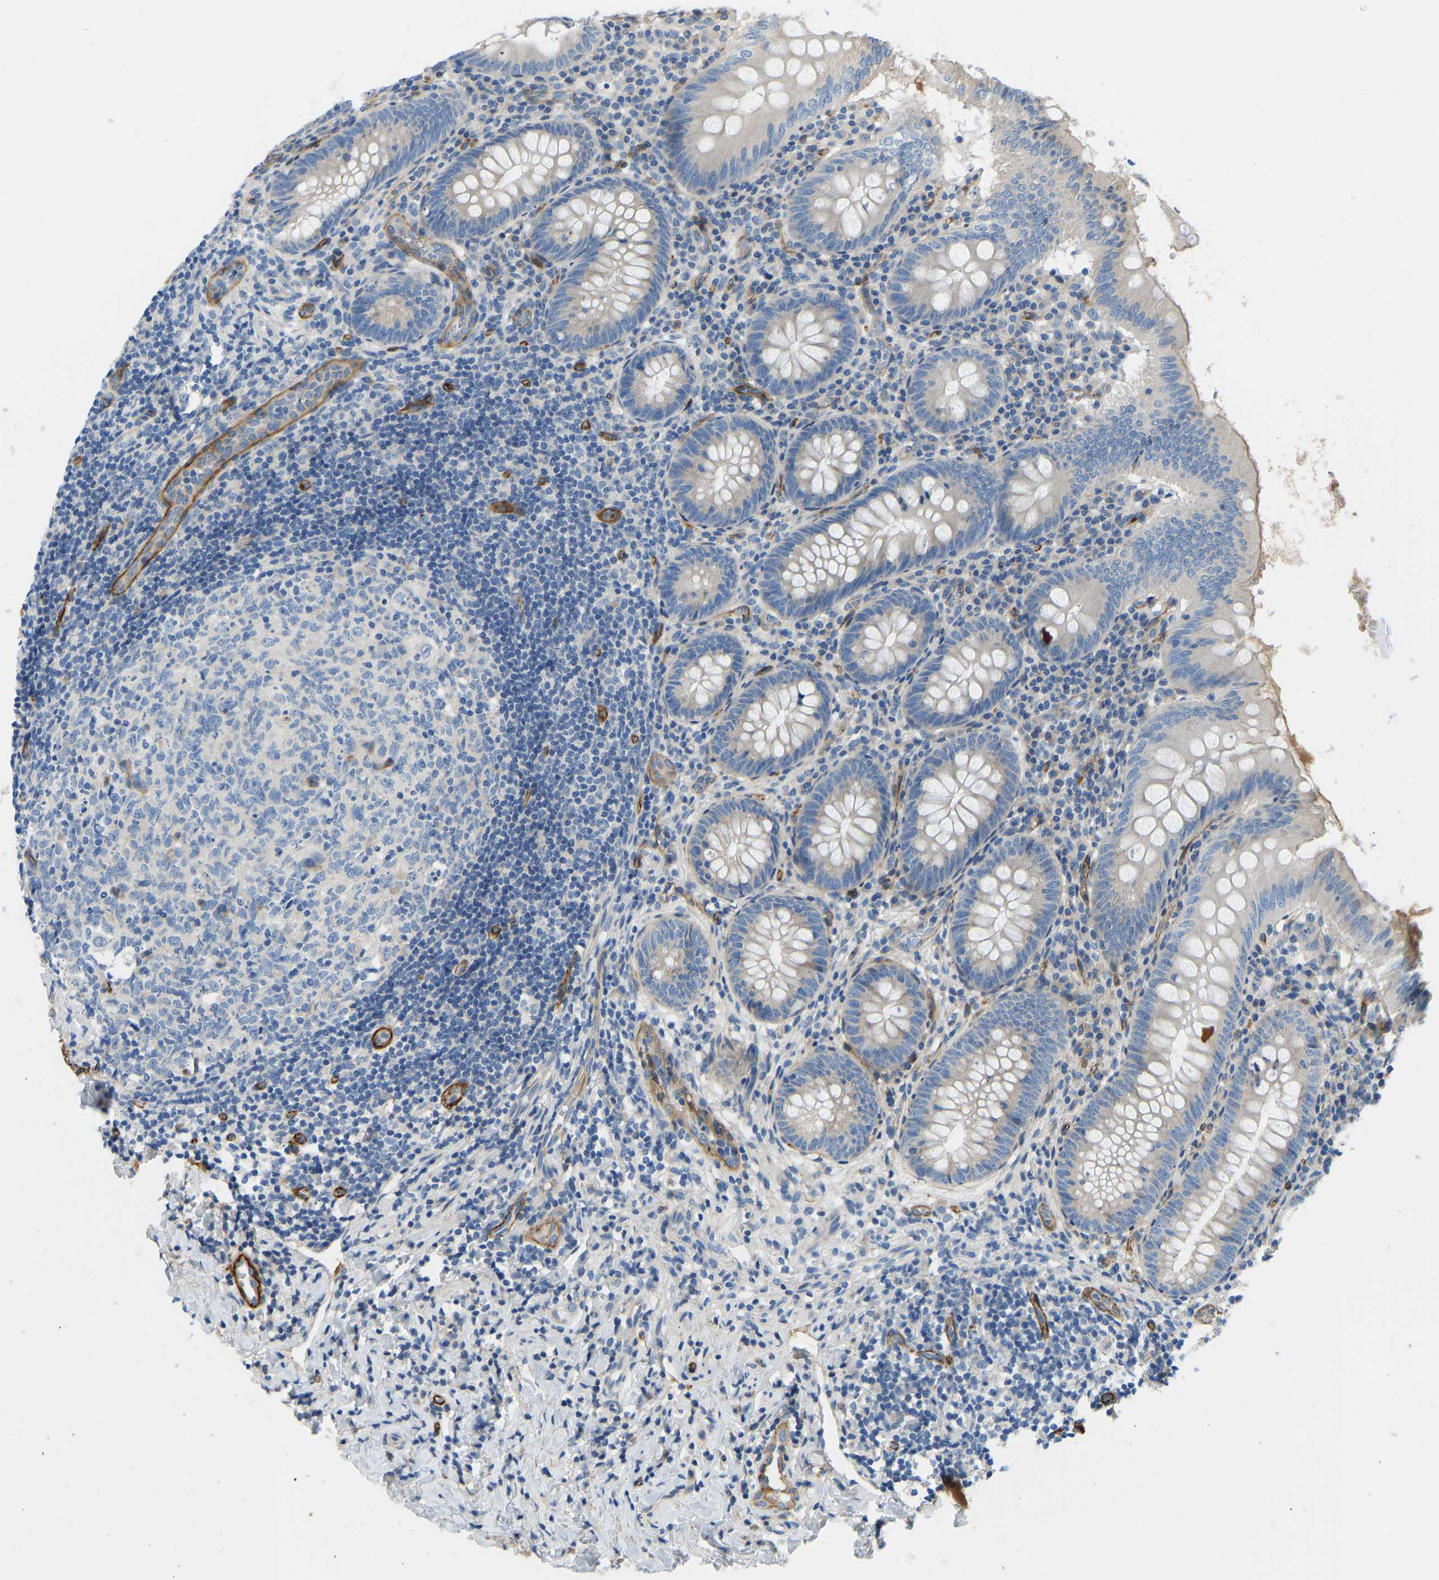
{"staining": {"intensity": "weak", "quantity": "<25%", "location": "cytoplasmic/membranous"}, "tissue": "appendix", "cell_type": "Glandular cells", "image_type": "normal", "snomed": [{"axis": "morphology", "description": "Normal tissue, NOS"}, {"axis": "topography", "description": "Appendix"}], "caption": "Immunohistochemical staining of unremarkable appendix shows no significant staining in glandular cells.", "gene": "COL15A1", "patient": {"sex": "male", "age": 8}}